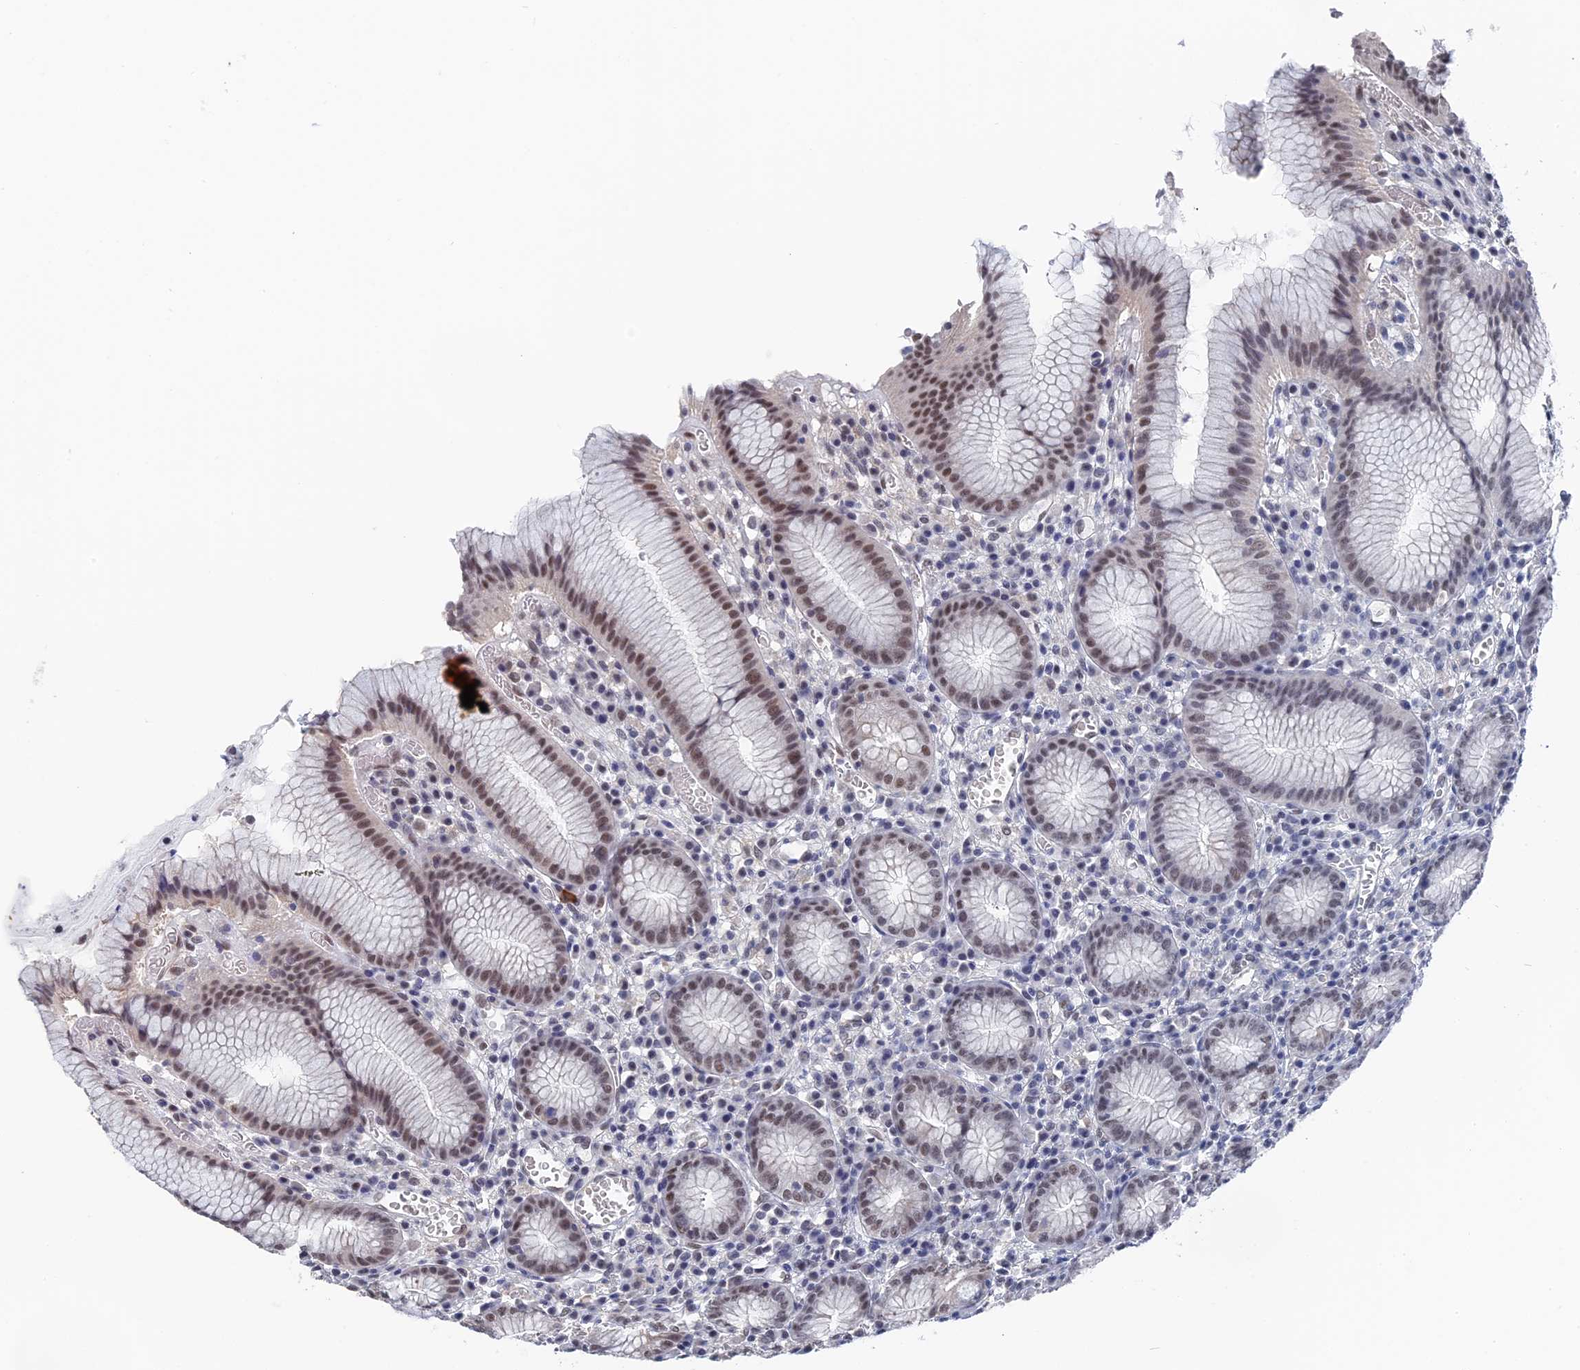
{"staining": {"intensity": "moderate", "quantity": "25%-75%", "location": "cytoplasmic/membranous,nuclear"}, "tissue": "stomach", "cell_type": "Glandular cells", "image_type": "normal", "snomed": [{"axis": "morphology", "description": "Normal tissue, NOS"}, {"axis": "topography", "description": "Stomach"}], "caption": "Brown immunohistochemical staining in benign human stomach reveals moderate cytoplasmic/membranous,nuclear positivity in approximately 25%-75% of glandular cells.", "gene": "TSSC4", "patient": {"sex": "male", "age": 55}}